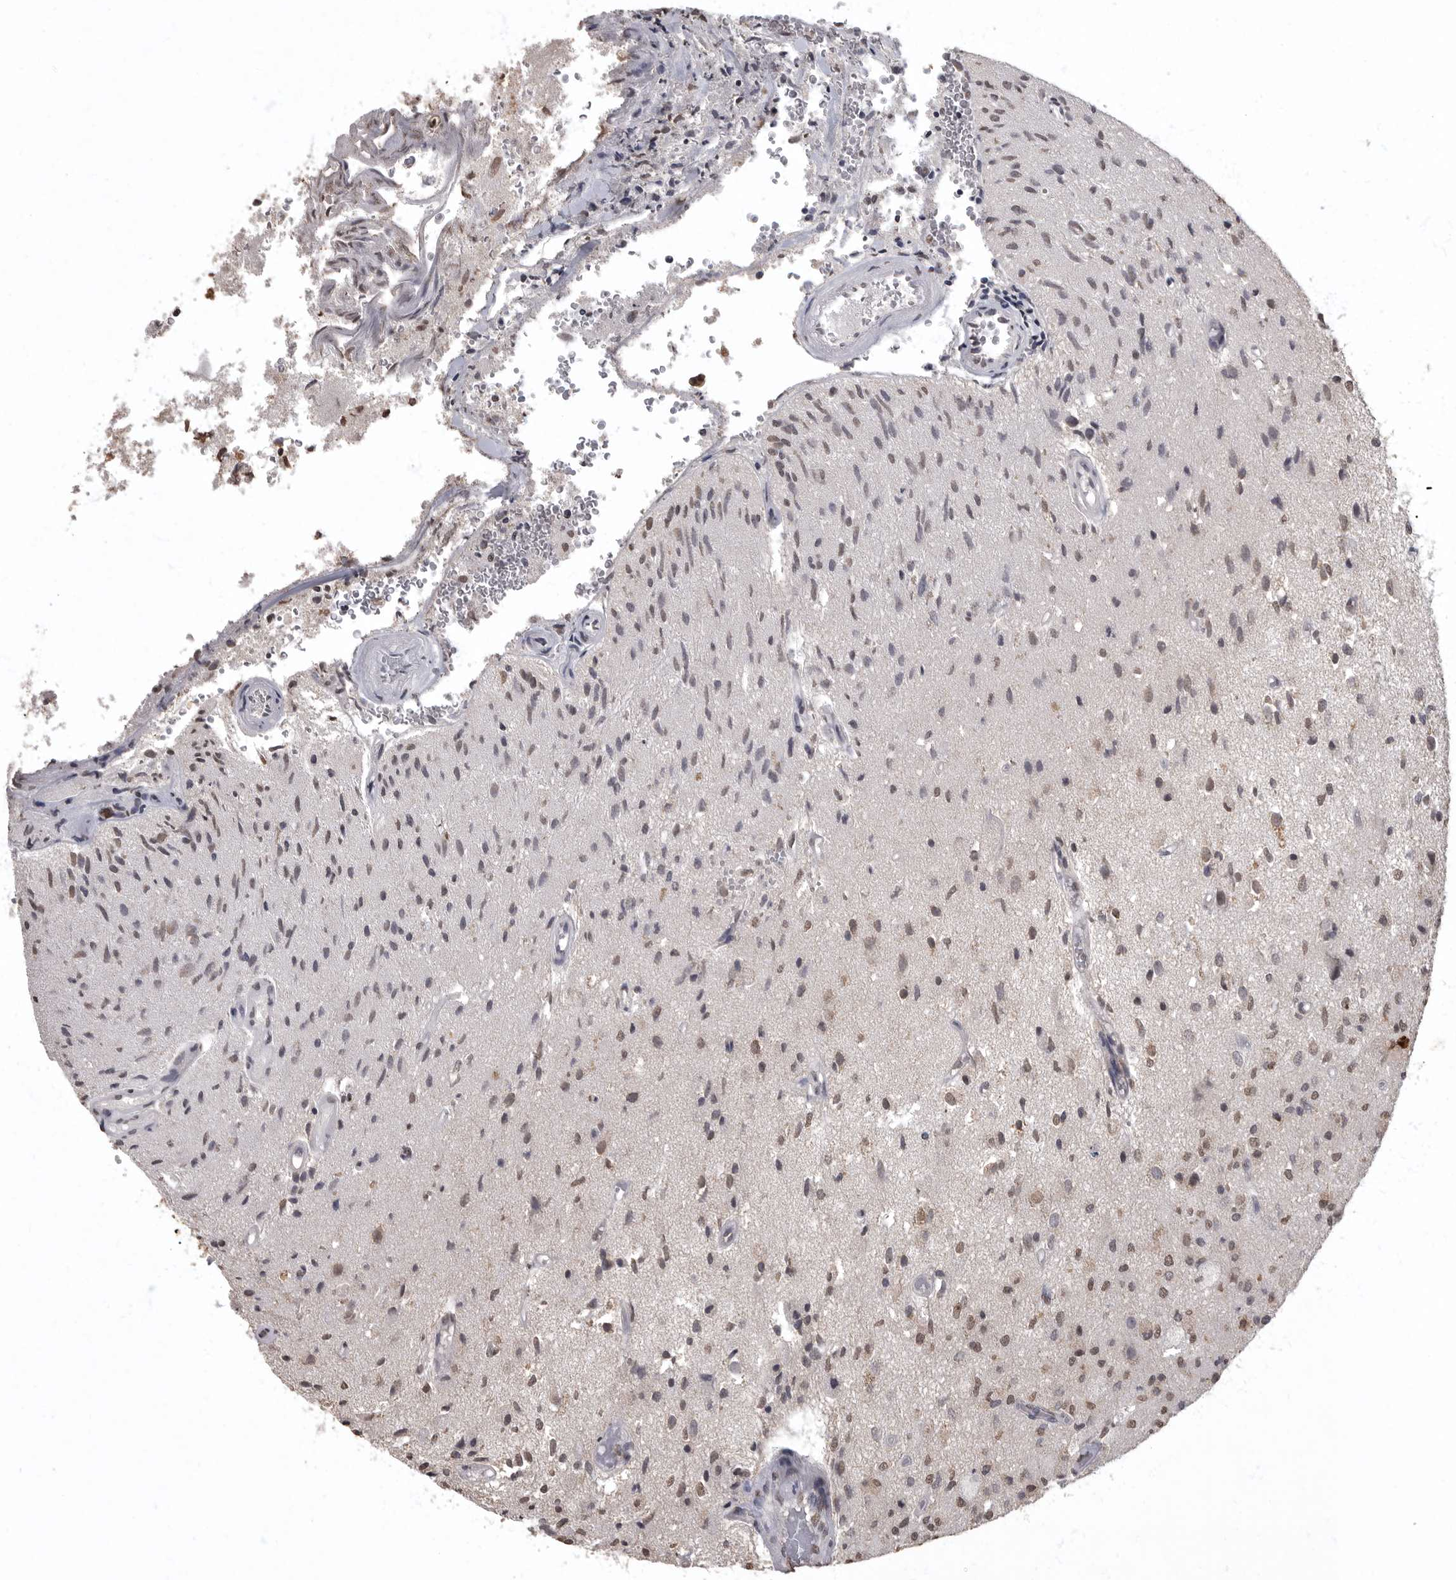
{"staining": {"intensity": "weak", "quantity": "<25%", "location": "nuclear"}, "tissue": "glioma", "cell_type": "Tumor cells", "image_type": "cancer", "snomed": [{"axis": "morphology", "description": "Normal tissue, NOS"}, {"axis": "morphology", "description": "Glioma, malignant, High grade"}, {"axis": "topography", "description": "Cerebral cortex"}], "caption": "This is an immunohistochemistry photomicrograph of malignant glioma (high-grade). There is no positivity in tumor cells.", "gene": "NBL1", "patient": {"sex": "male", "age": 77}}